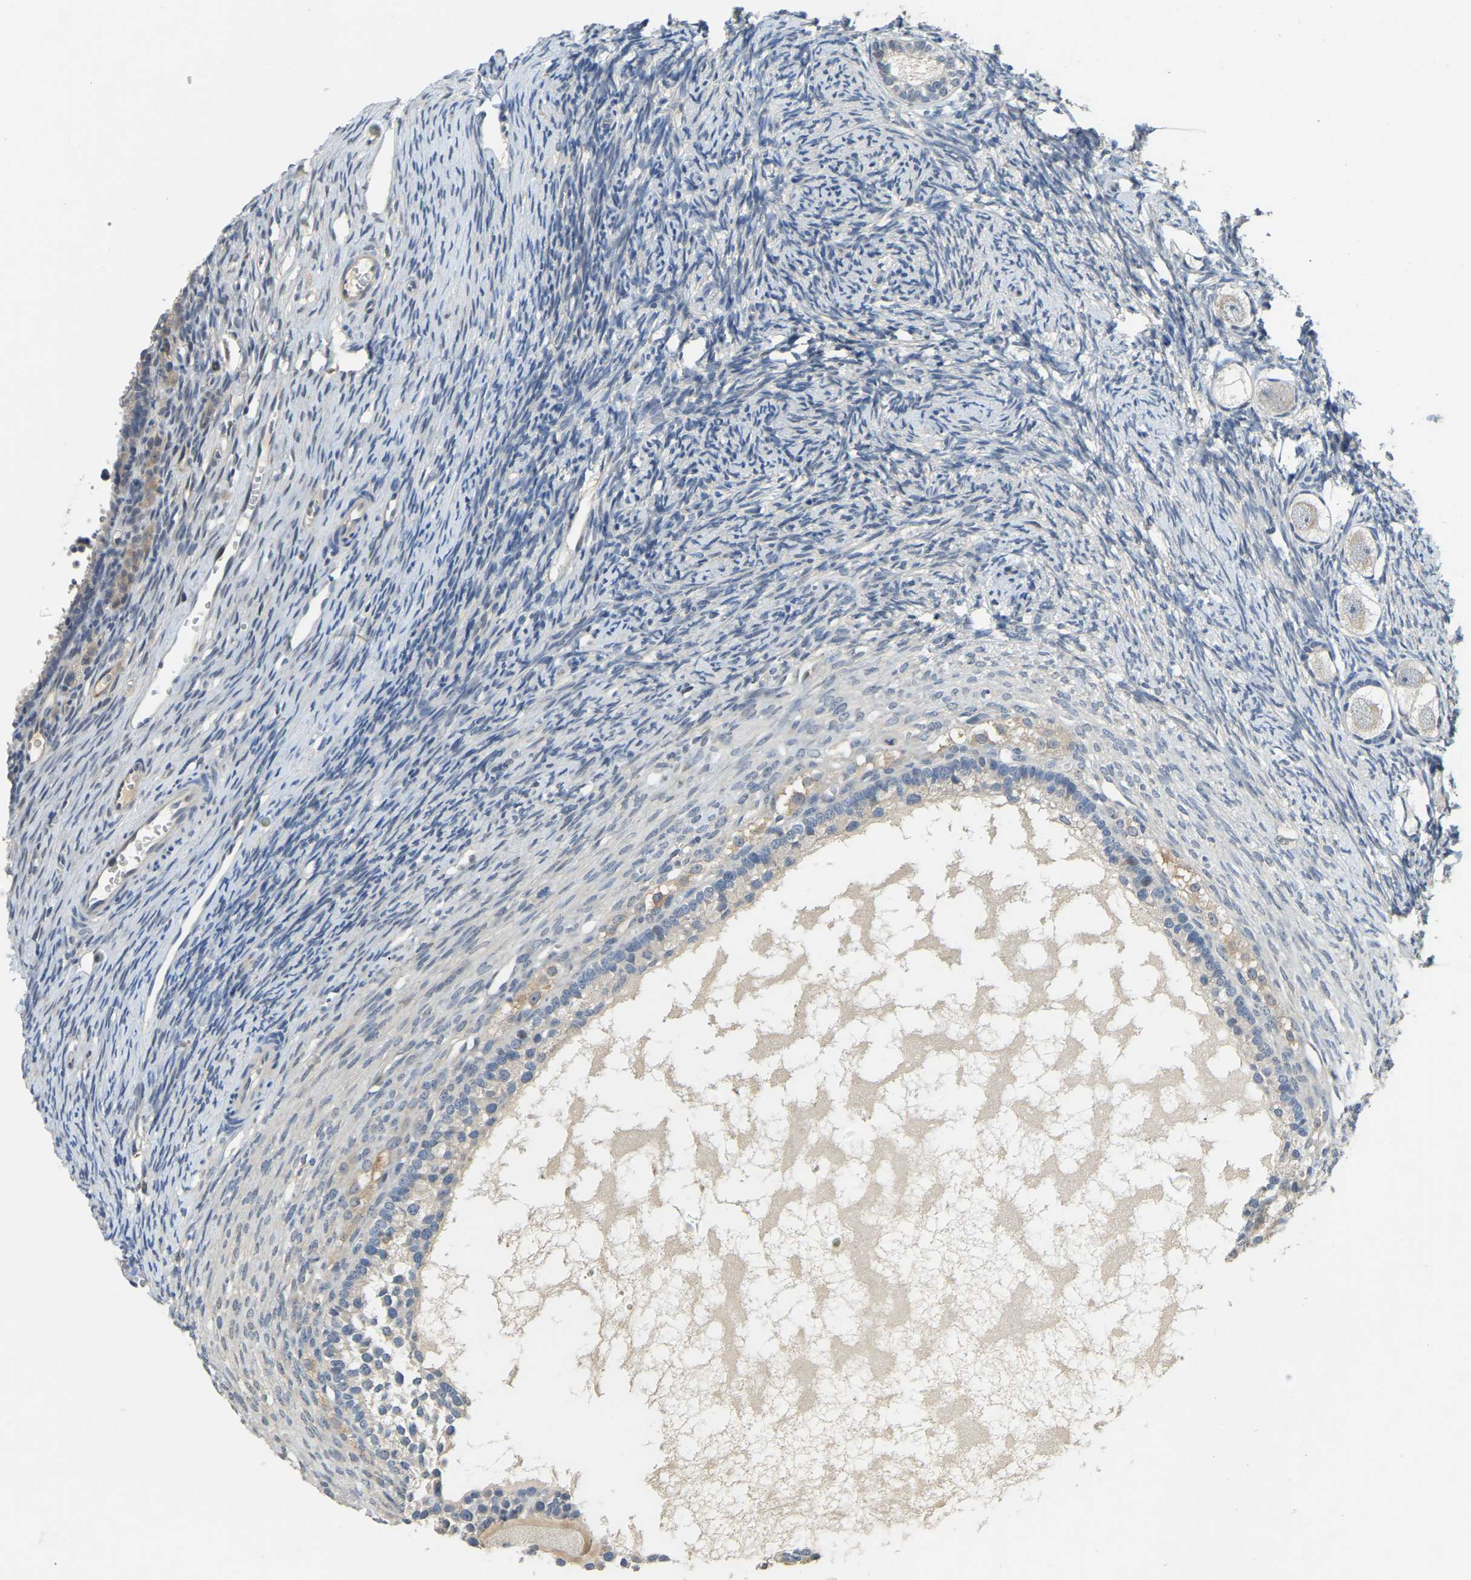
{"staining": {"intensity": "negative", "quantity": "none", "location": "none"}, "tissue": "ovary", "cell_type": "Follicle cells", "image_type": "normal", "snomed": [{"axis": "morphology", "description": "Normal tissue, NOS"}, {"axis": "topography", "description": "Ovary"}], "caption": "Immunohistochemistry photomicrograph of unremarkable ovary: human ovary stained with DAB shows no significant protein expression in follicle cells.", "gene": "AHNAK", "patient": {"sex": "female", "age": 27}}